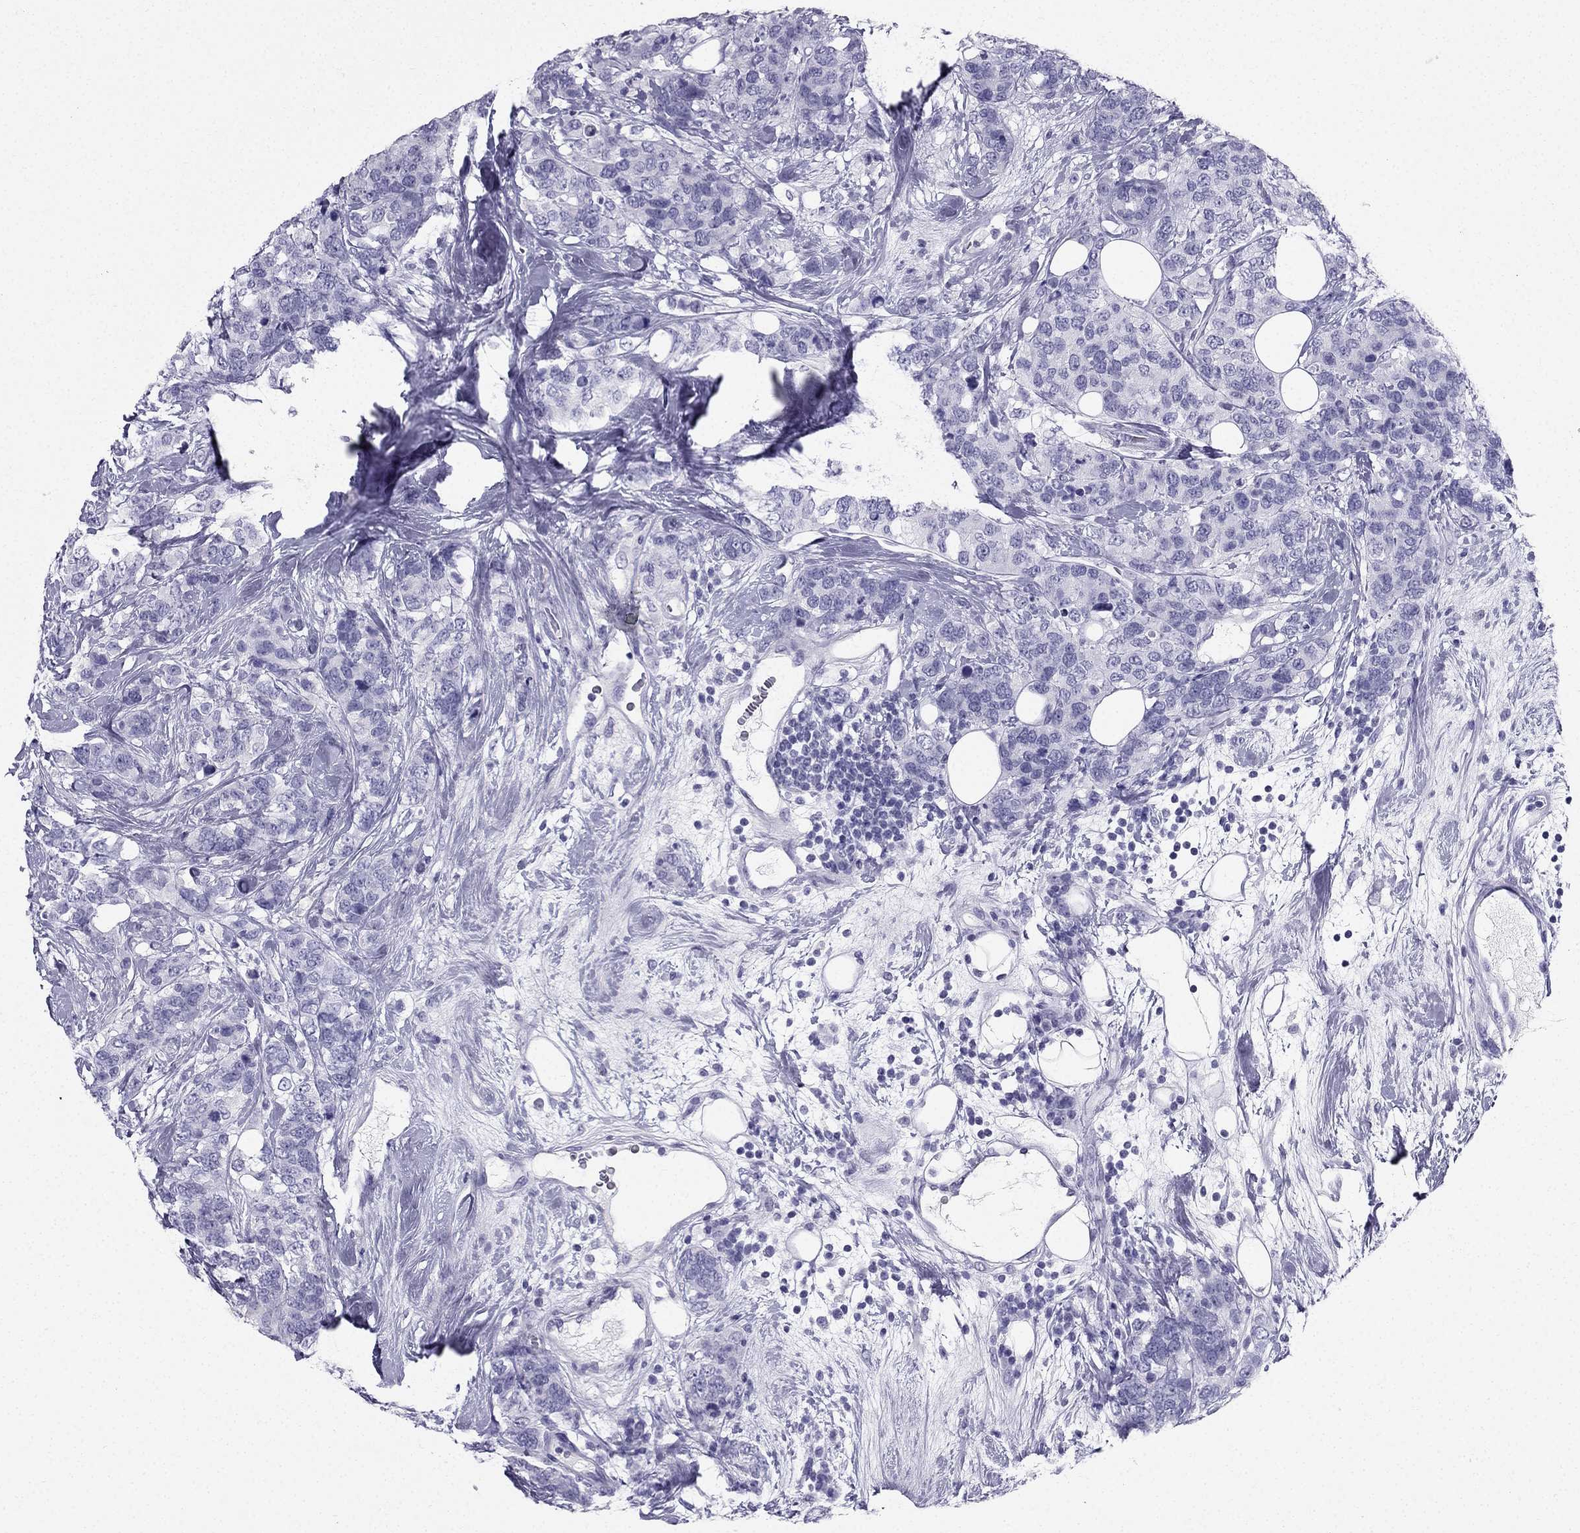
{"staining": {"intensity": "negative", "quantity": "none", "location": "none"}, "tissue": "breast cancer", "cell_type": "Tumor cells", "image_type": "cancer", "snomed": [{"axis": "morphology", "description": "Lobular carcinoma"}, {"axis": "topography", "description": "Breast"}], "caption": "Immunohistochemistry (IHC) photomicrograph of breast lobular carcinoma stained for a protein (brown), which shows no staining in tumor cells.", "gene": "TFF3", "patient": {"sex": "female", "age": 59}}